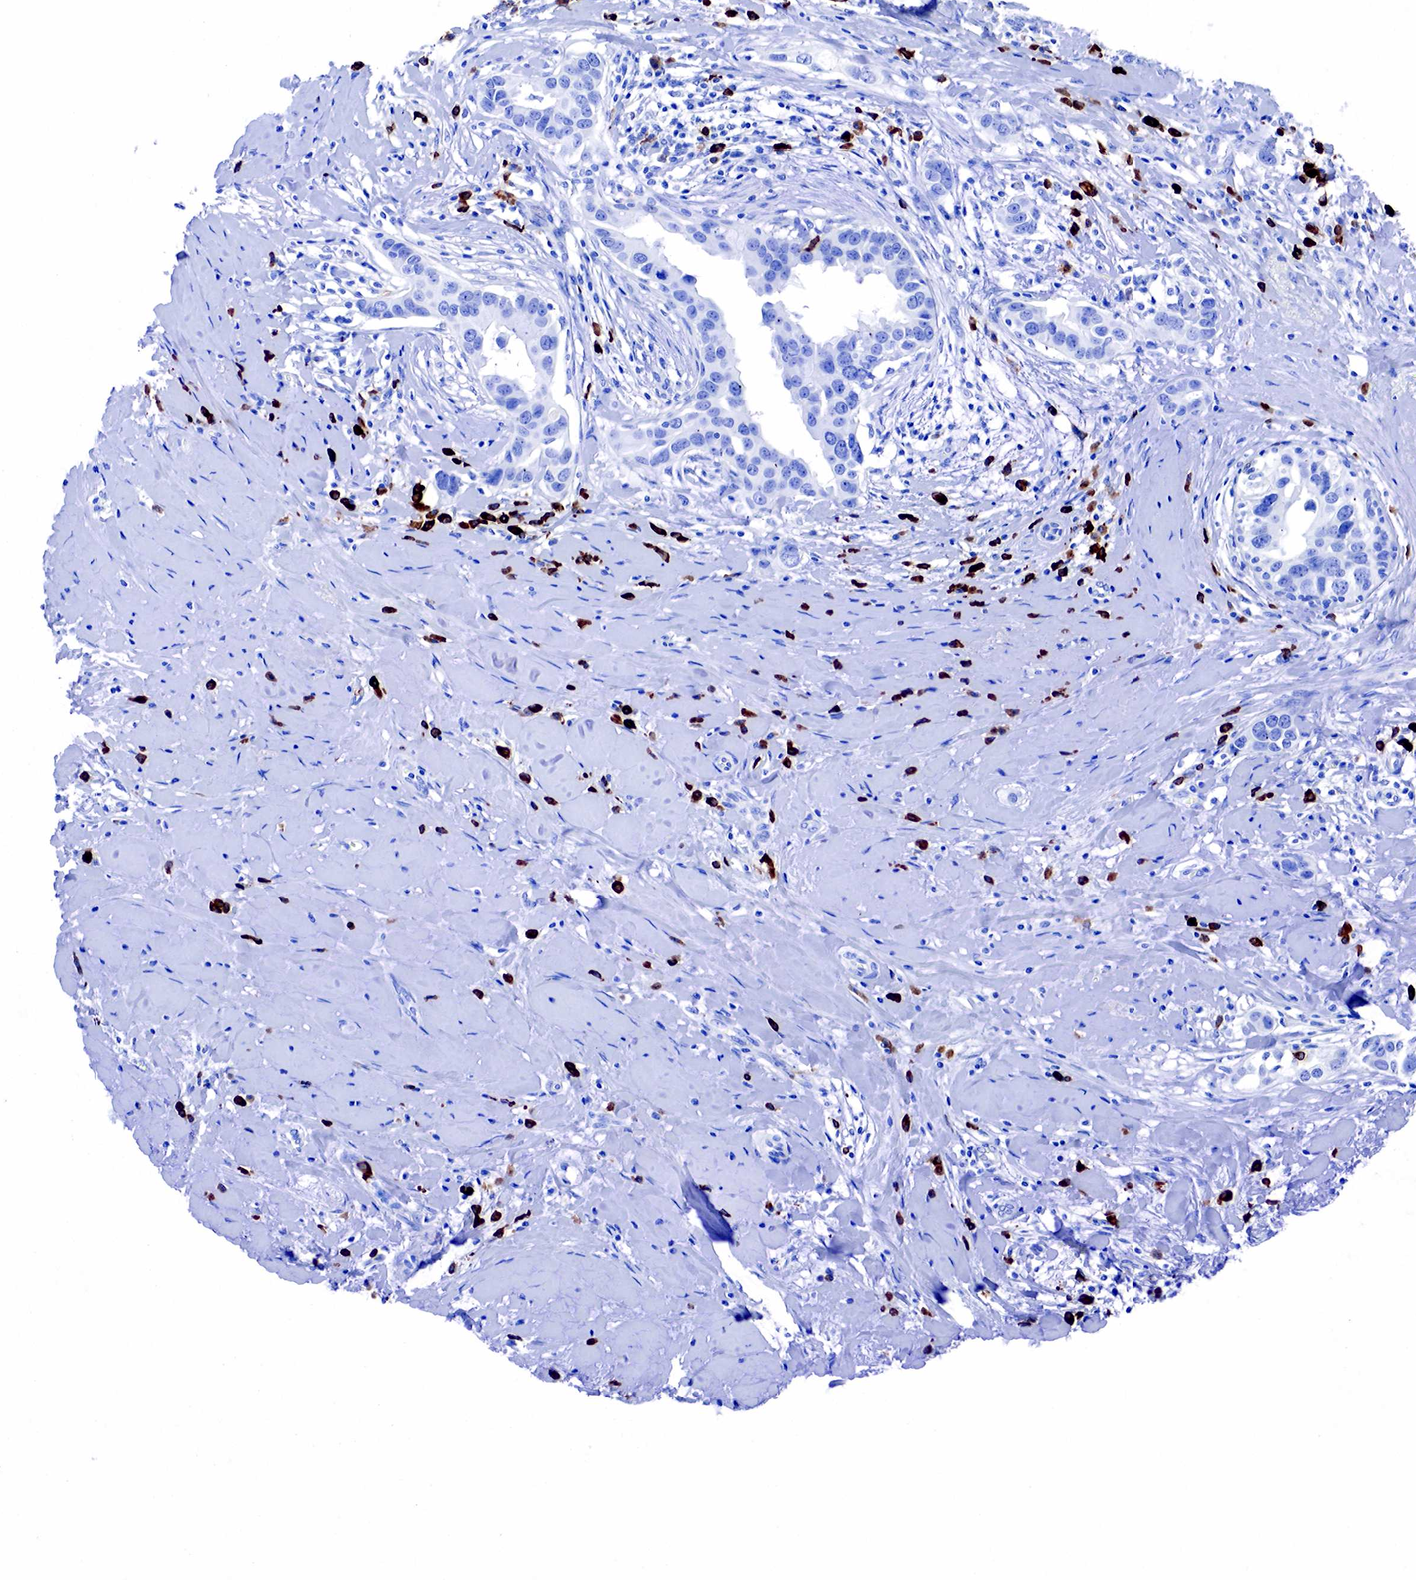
{"staining": {"intensity": "negative", "quantity": "none", "location": "none"}, "tissue": "breast cancer", "cell_type": "Tumor cells", "image_type": "cancer", "snomed": [{"axis": "morphology", "description": "Duct carcinoma"}, {"axis": "topography", "description": "Breast"}], "caption": "Human intraductal carcinoma (breast) stained for a protein using IHC exhibits no positivity in tumor cells.", "gene": "CD79A", "patient": {"sex": "female", "age": 55}}